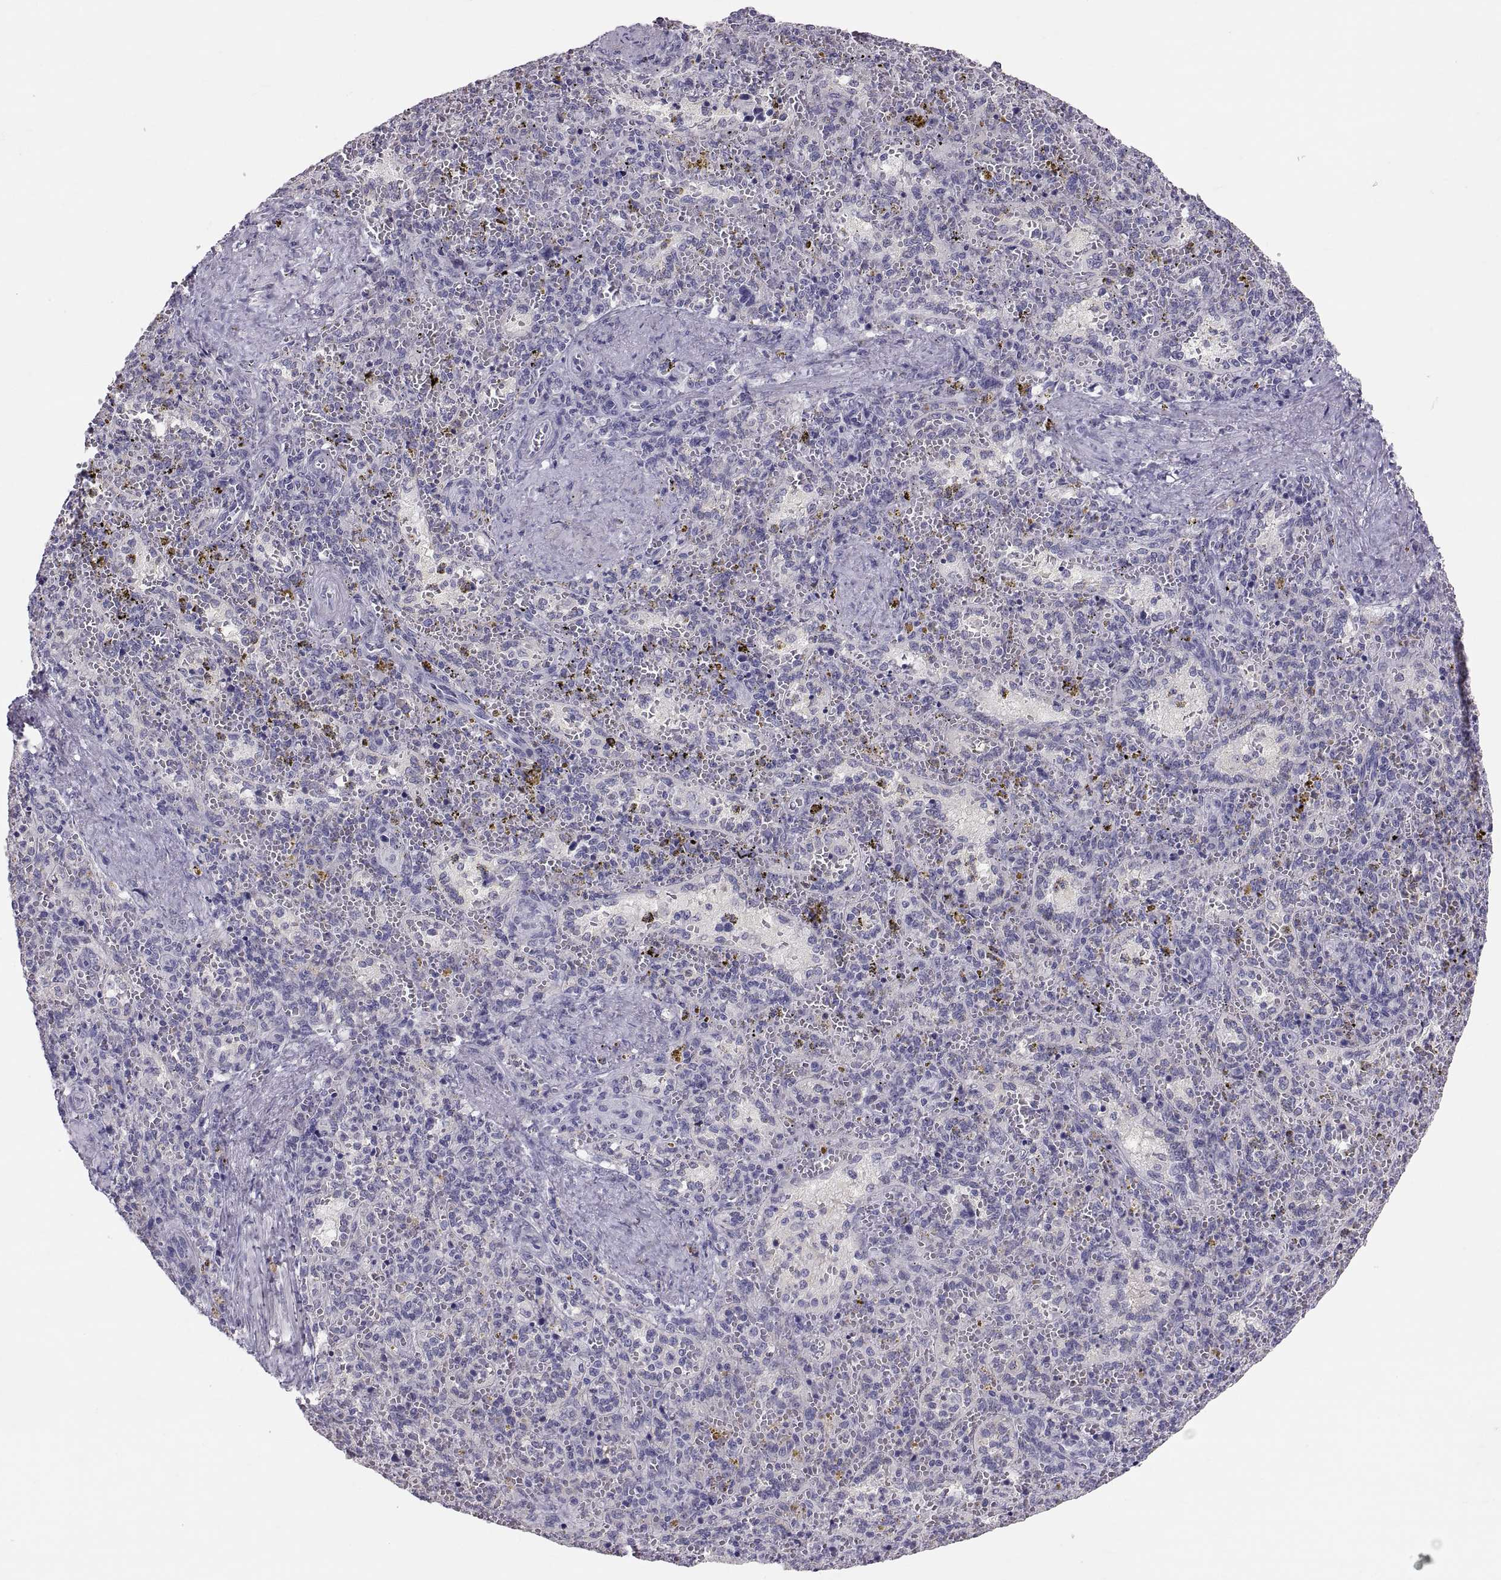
{"staining": {"intensity": "negative", "quantity": "none", "location": "none"}, "tissue": "spleen", "cell_type": "Cells in red pulp", "image_type": "normal", "snomed": [{"axis": "morphology", "description": "Normal tissue, NOS"}, {"axis": "topography", "description": "Spleen"}], "caption": "Immunohistochemical staining of unremarkable human spleen demonstrates no significant staining in cells in red pulp. Nuclei are stained in blue.", "gene": "PTN", "patient": {"sex": "female", "age": 50}}